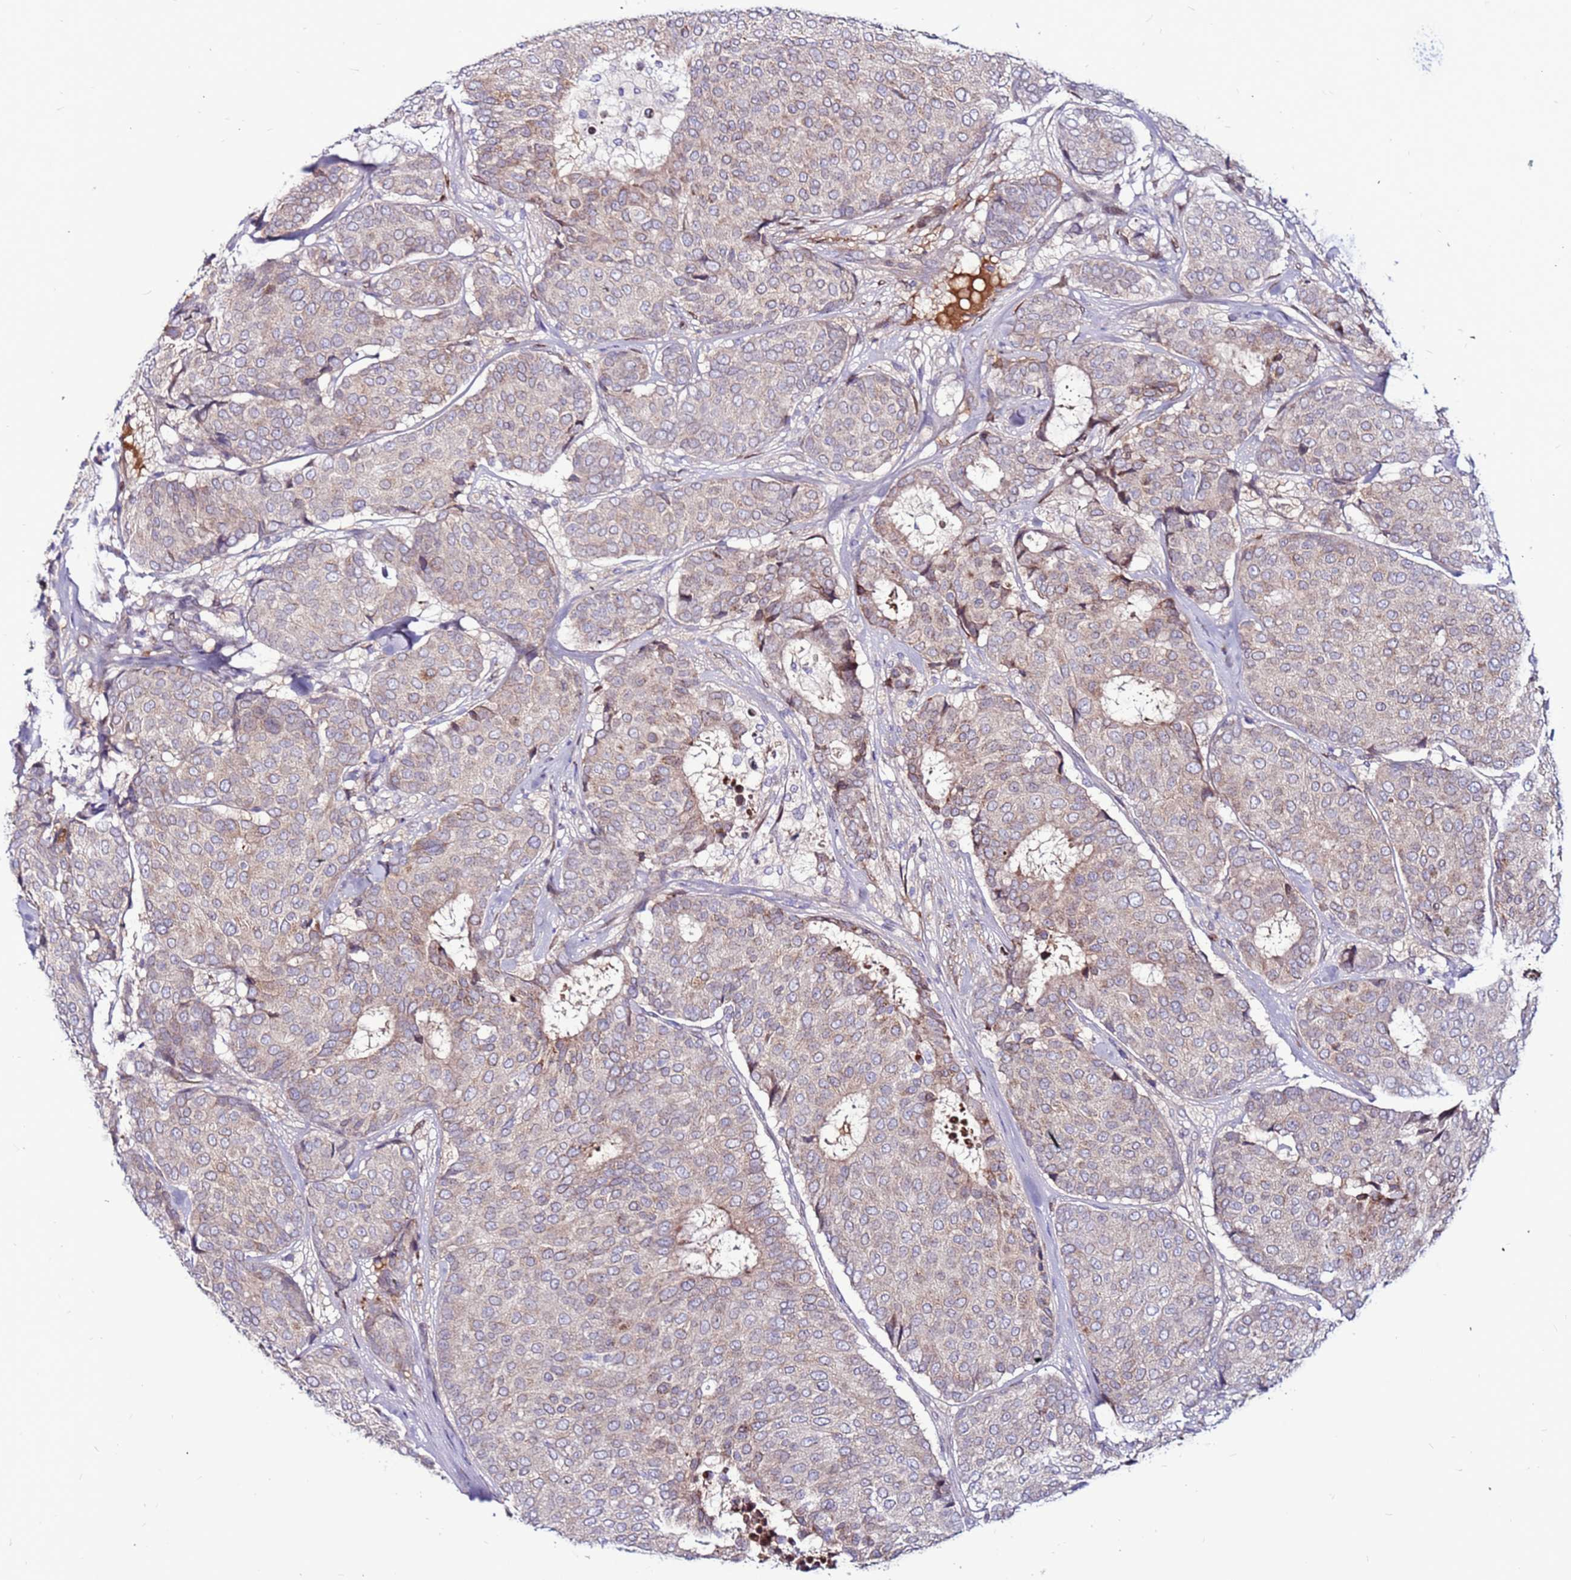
{"staining": {"intensity": "negative", "quantity": "none", "location": "none"}, "tissue": "breast cancer", "cell_type": "Tumor cells", "image_type": "cancer", "snomed": [{"axis": "morphology", "description": "Duct carcinoma"}, {"axis": "topography", "description": "Breast"}], "caption": "The IHC micrograph has no significant staining in tumor cells of infiltrating ductal carcinoma (breast) tissue.", "gene": "CCDC71", "patient": {"sex": "female", "age": 75}}